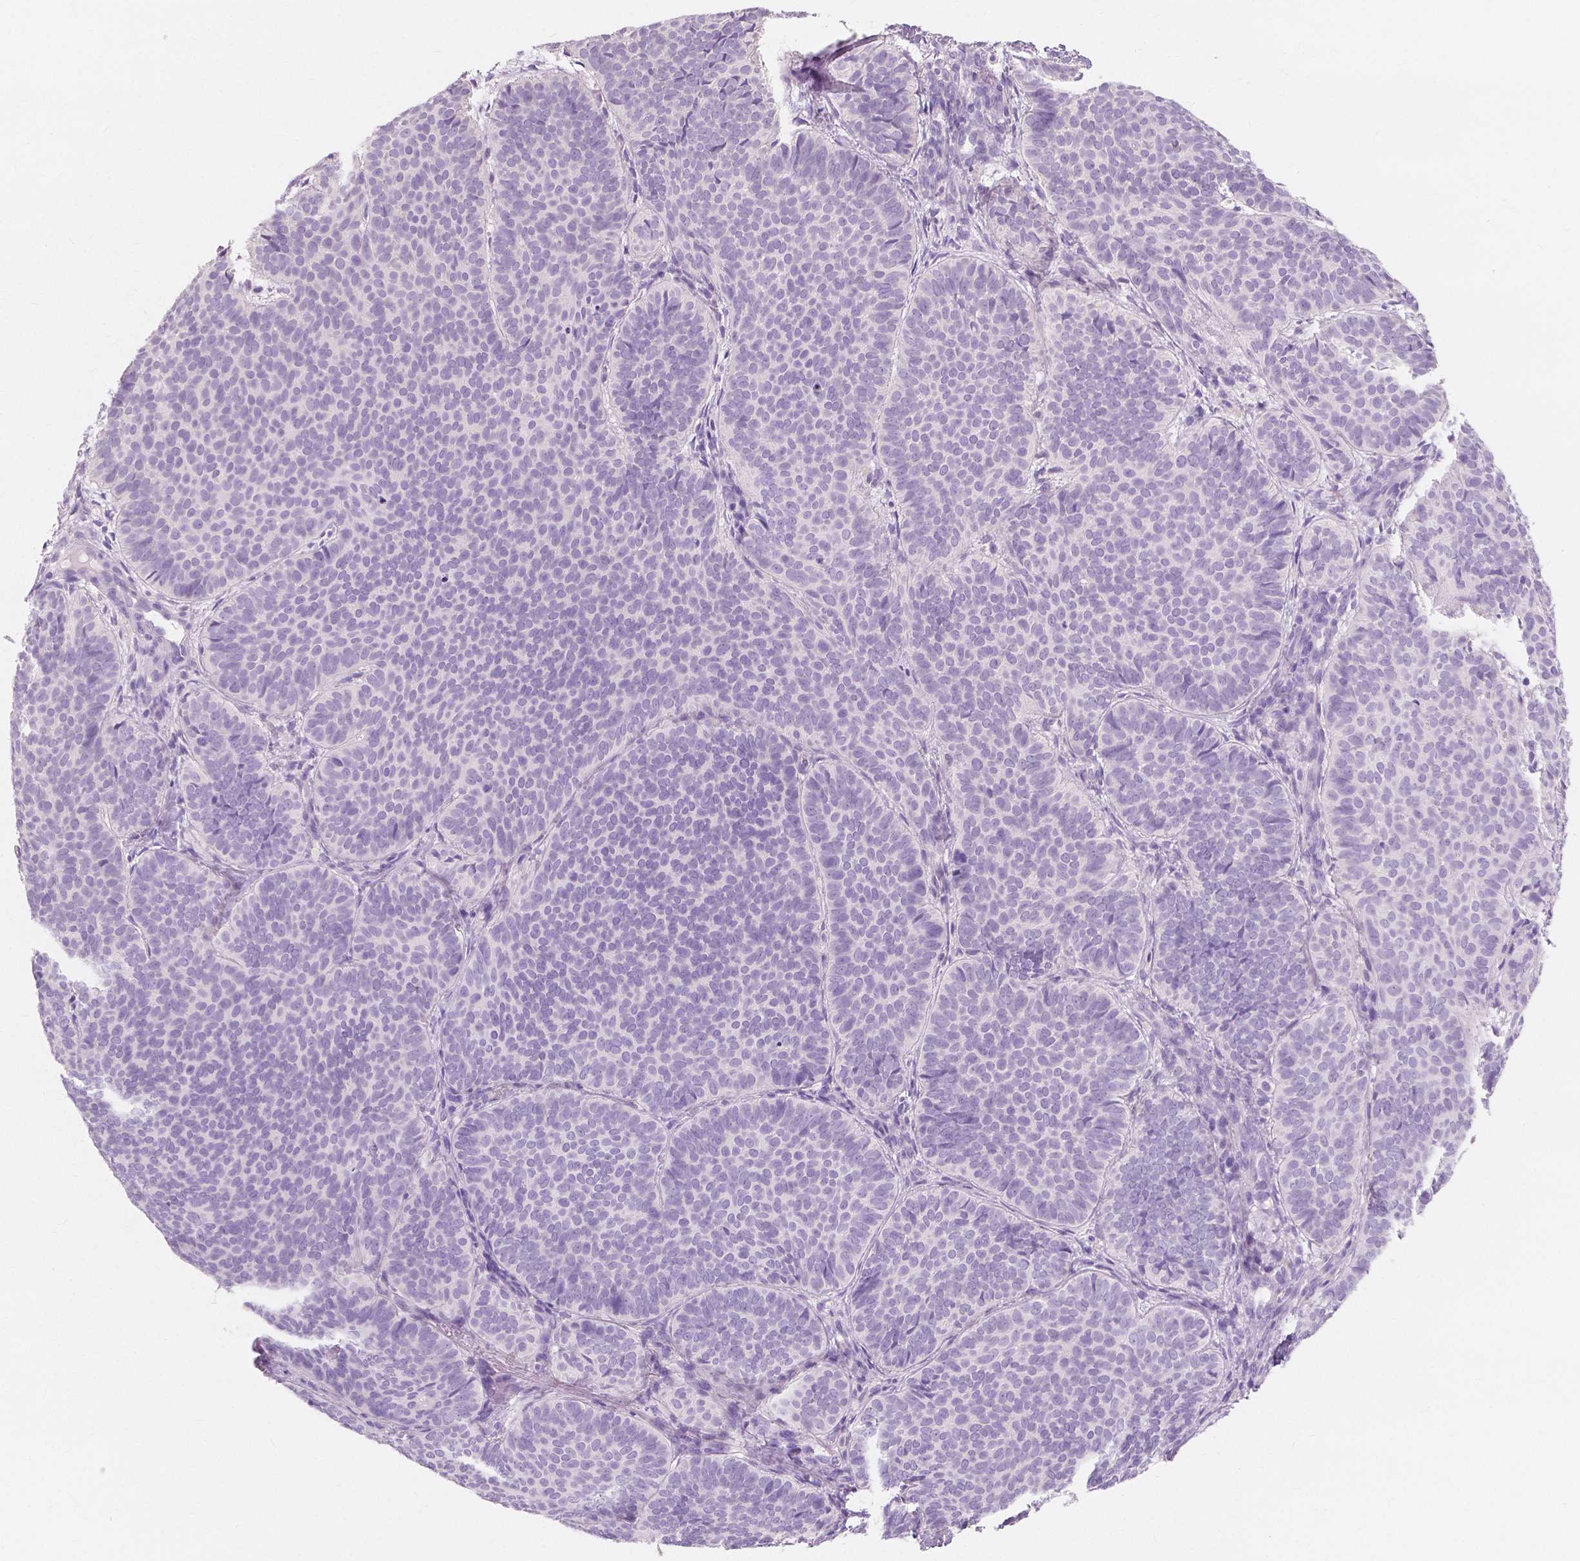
{"staining": {"intensity": "negative", "quantity": "none", "location": "none"}, "tissue": "skin cancer", "cell_type": "Tumor cells", "image_type": "cancer", "snomed": [{"axis": "morphology", "description": "Basal cell carcinoma"}, {"axis": "topography", "description": "Skin"}], "caption": "Human basal cell carcinoma (skin) stained for a protein using immunohistochemistry (IHC) reveals no positivity in tumor cells.", "gene": "MUC12", "patient": {"sex": "male", "age": 57}}